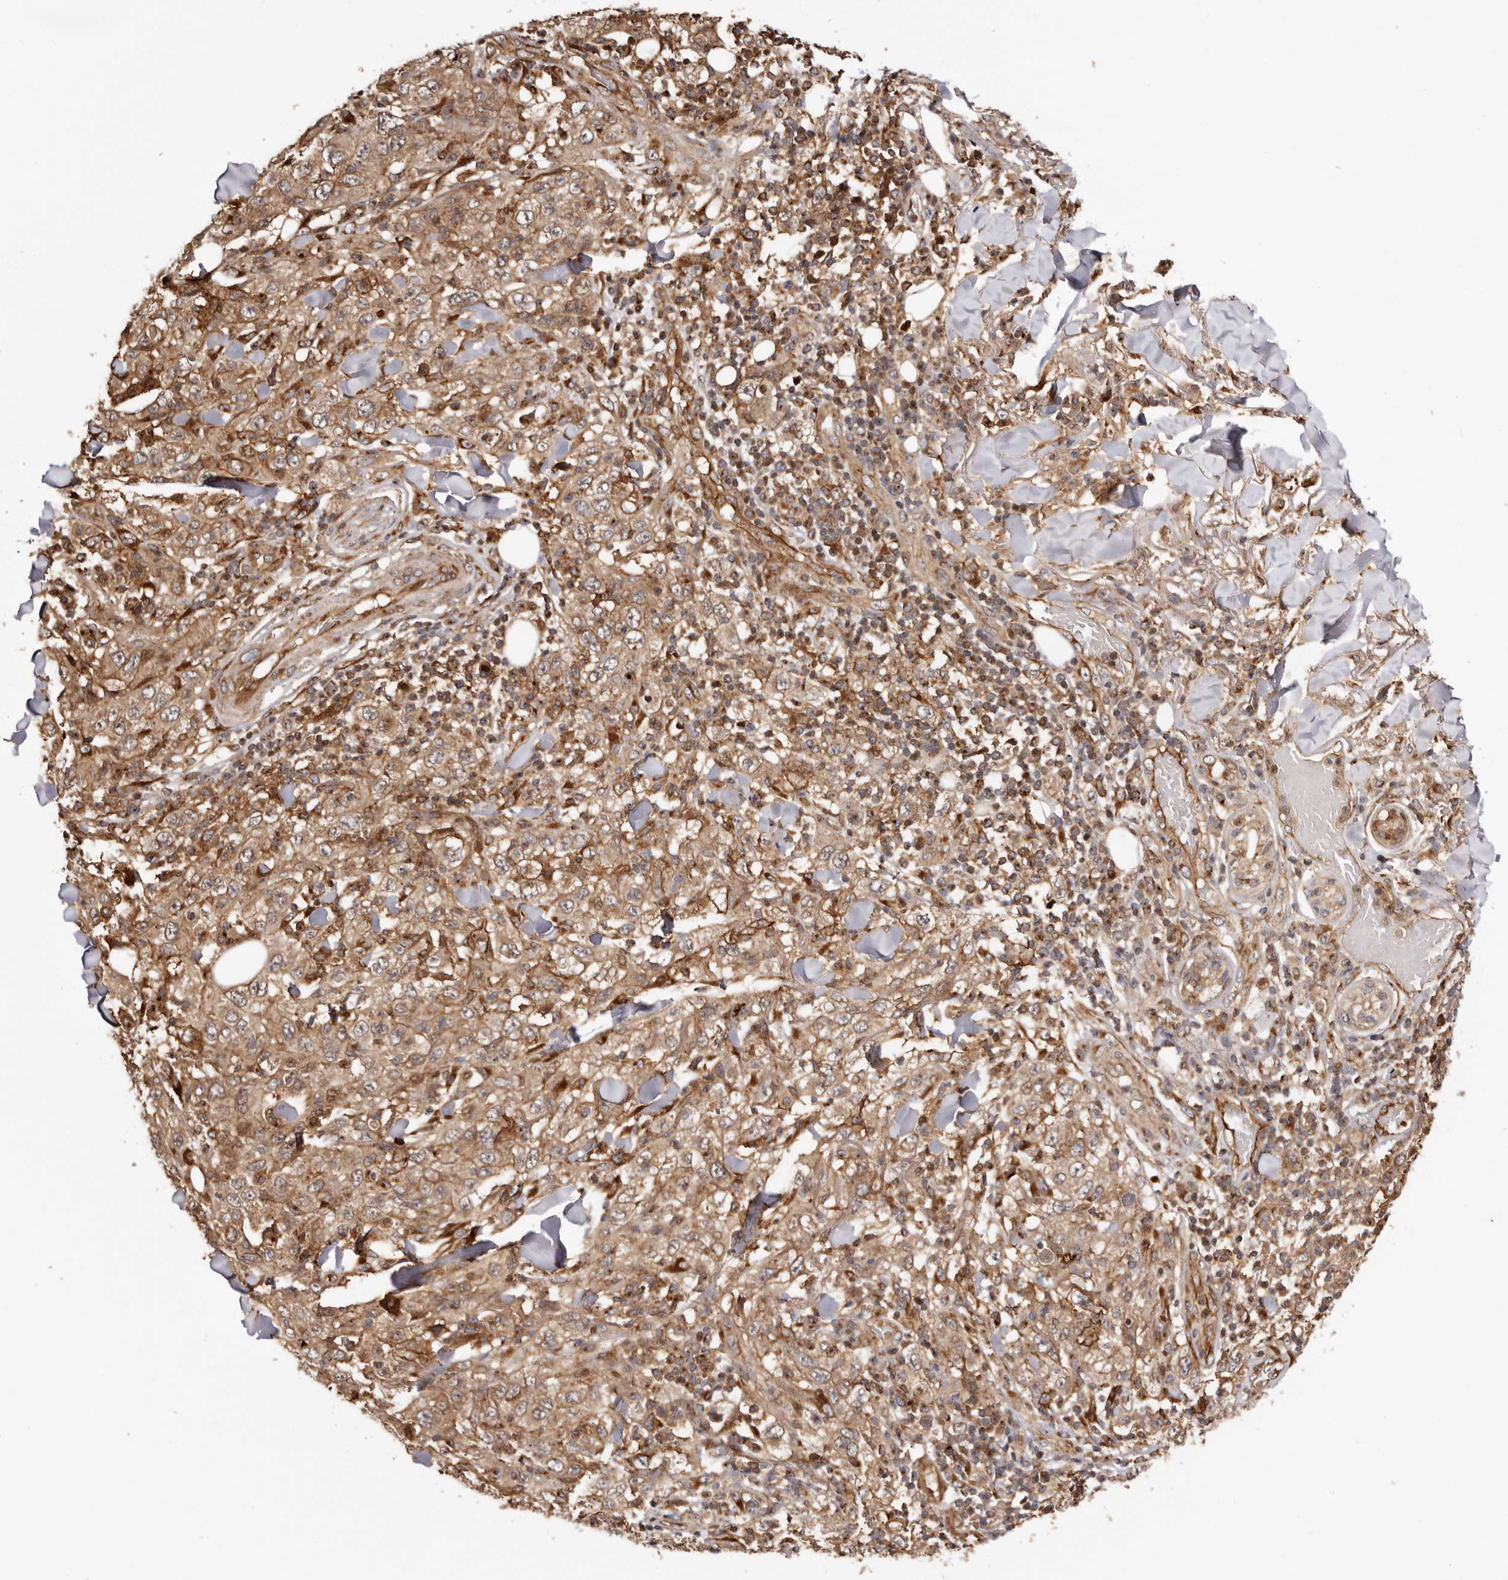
{"staining": {"intensity": "strong", "quantity": ">75%", "location": "cytoplasmic/membranous"}, "tissue": "skin cancer", "cell_type": "Tumor cells", "image_type": "cancer", "snomed": [{"axis": "morphology", "description": "Squamous cell carcinoma, NOS"}, {"axis": "topography", "description": "Skin"}], "caption": "A high amount of strong cytoplasmic/membranous expression is seen in approximately >75% of tumor cells in skin cancer (squamous cell carcinoma) tissue.", "gene": "GPR27", "patient": {"sex": "female", "age": 88}}